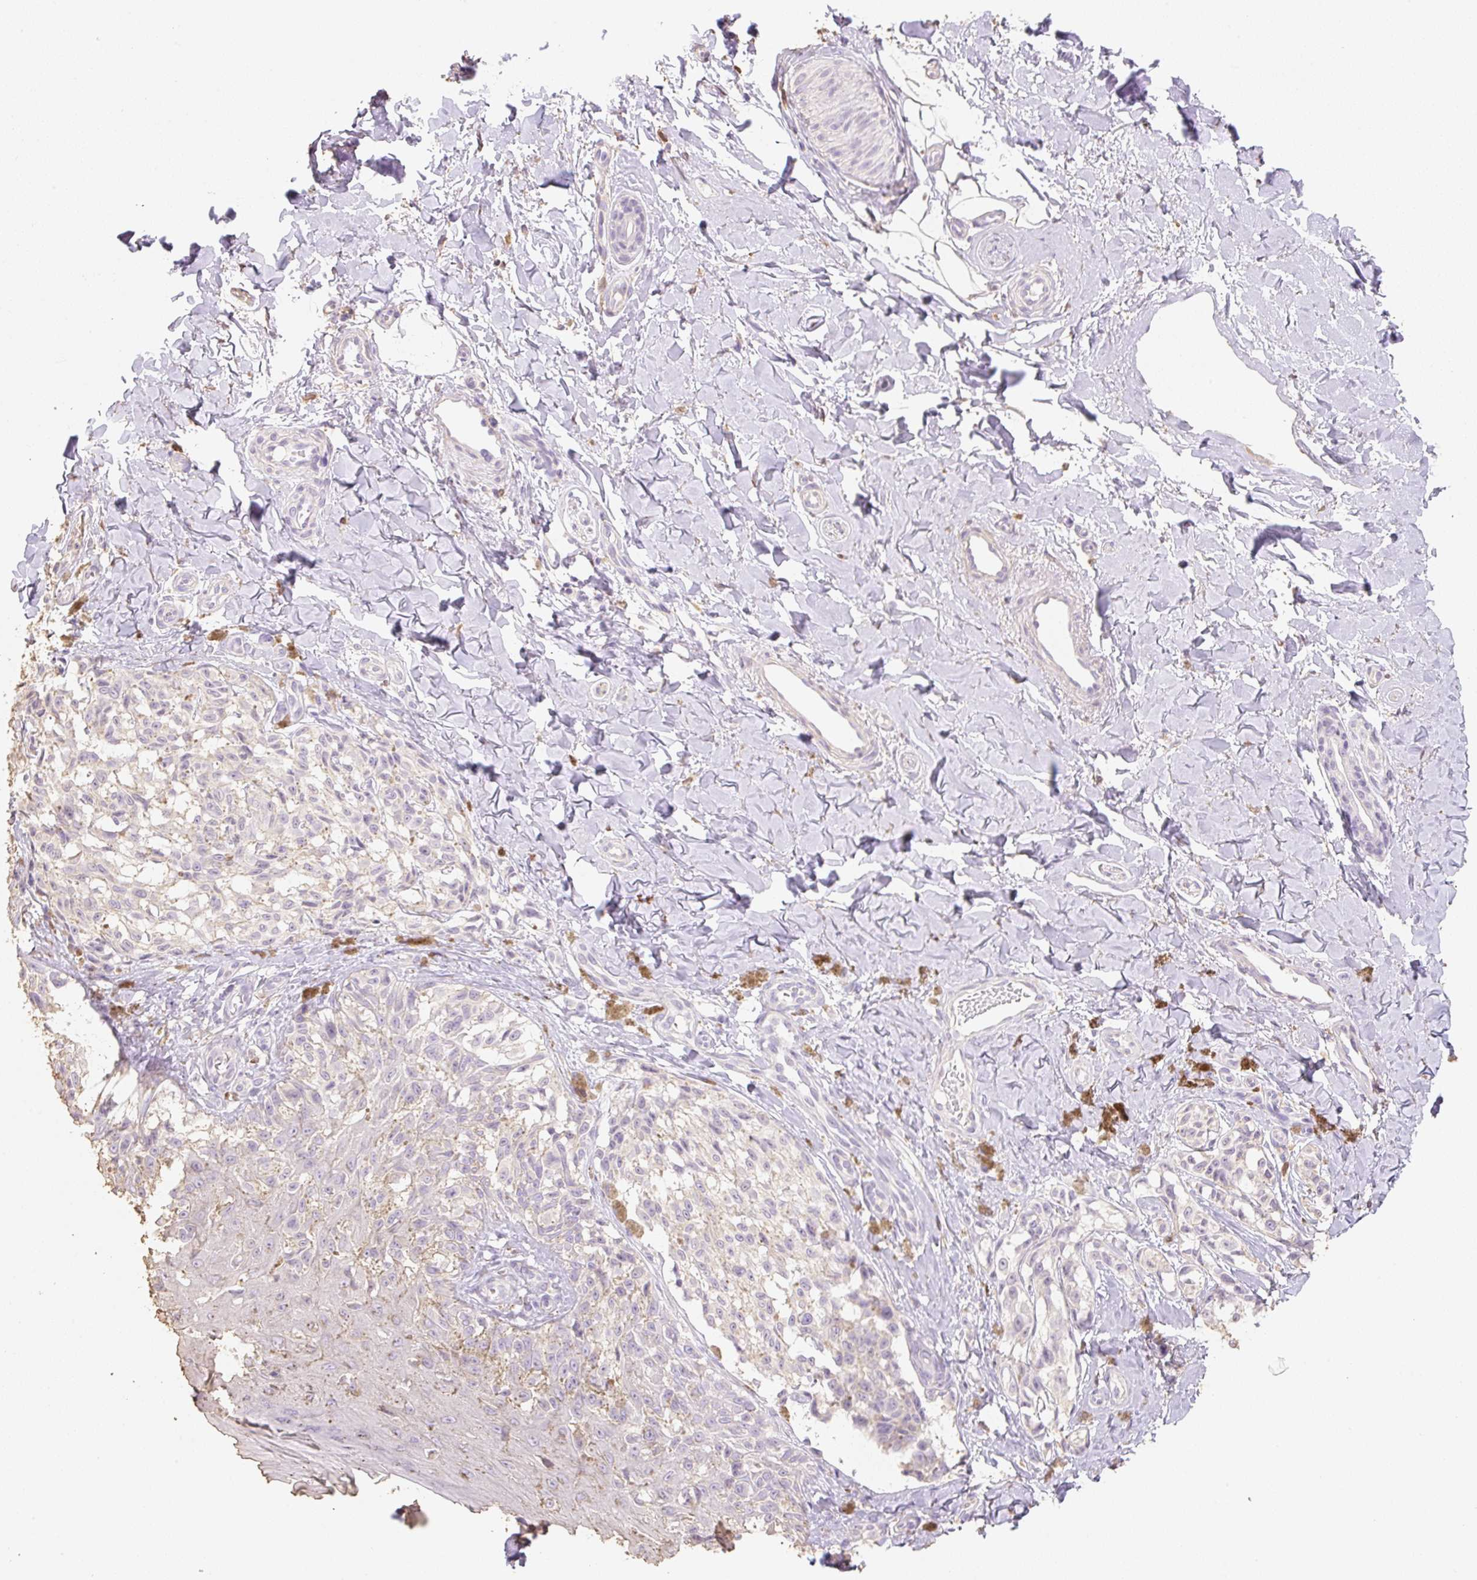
{"staining": {"intensity": "weak", "quantity": ">75%", "location": "cytoplasmic/membranous"}, "tissue": "melanoma", "cell_type": "Tumor cells", "image_type": "cancer", "snomed": [{"axis": "morphology", "description": "Malignant melanoma, NOS"}, {"axis": "topography", "description": "Skin"}], "caption": "This micrograph shows immunohistochemistry (IHC) staining of human malignant melanoma, with low weak cytoplasmic/membranous positivity in approximately >75% of tumor cells.", "gene": "MBOAT7", "patient": {"sex": "female", "age": 65}}